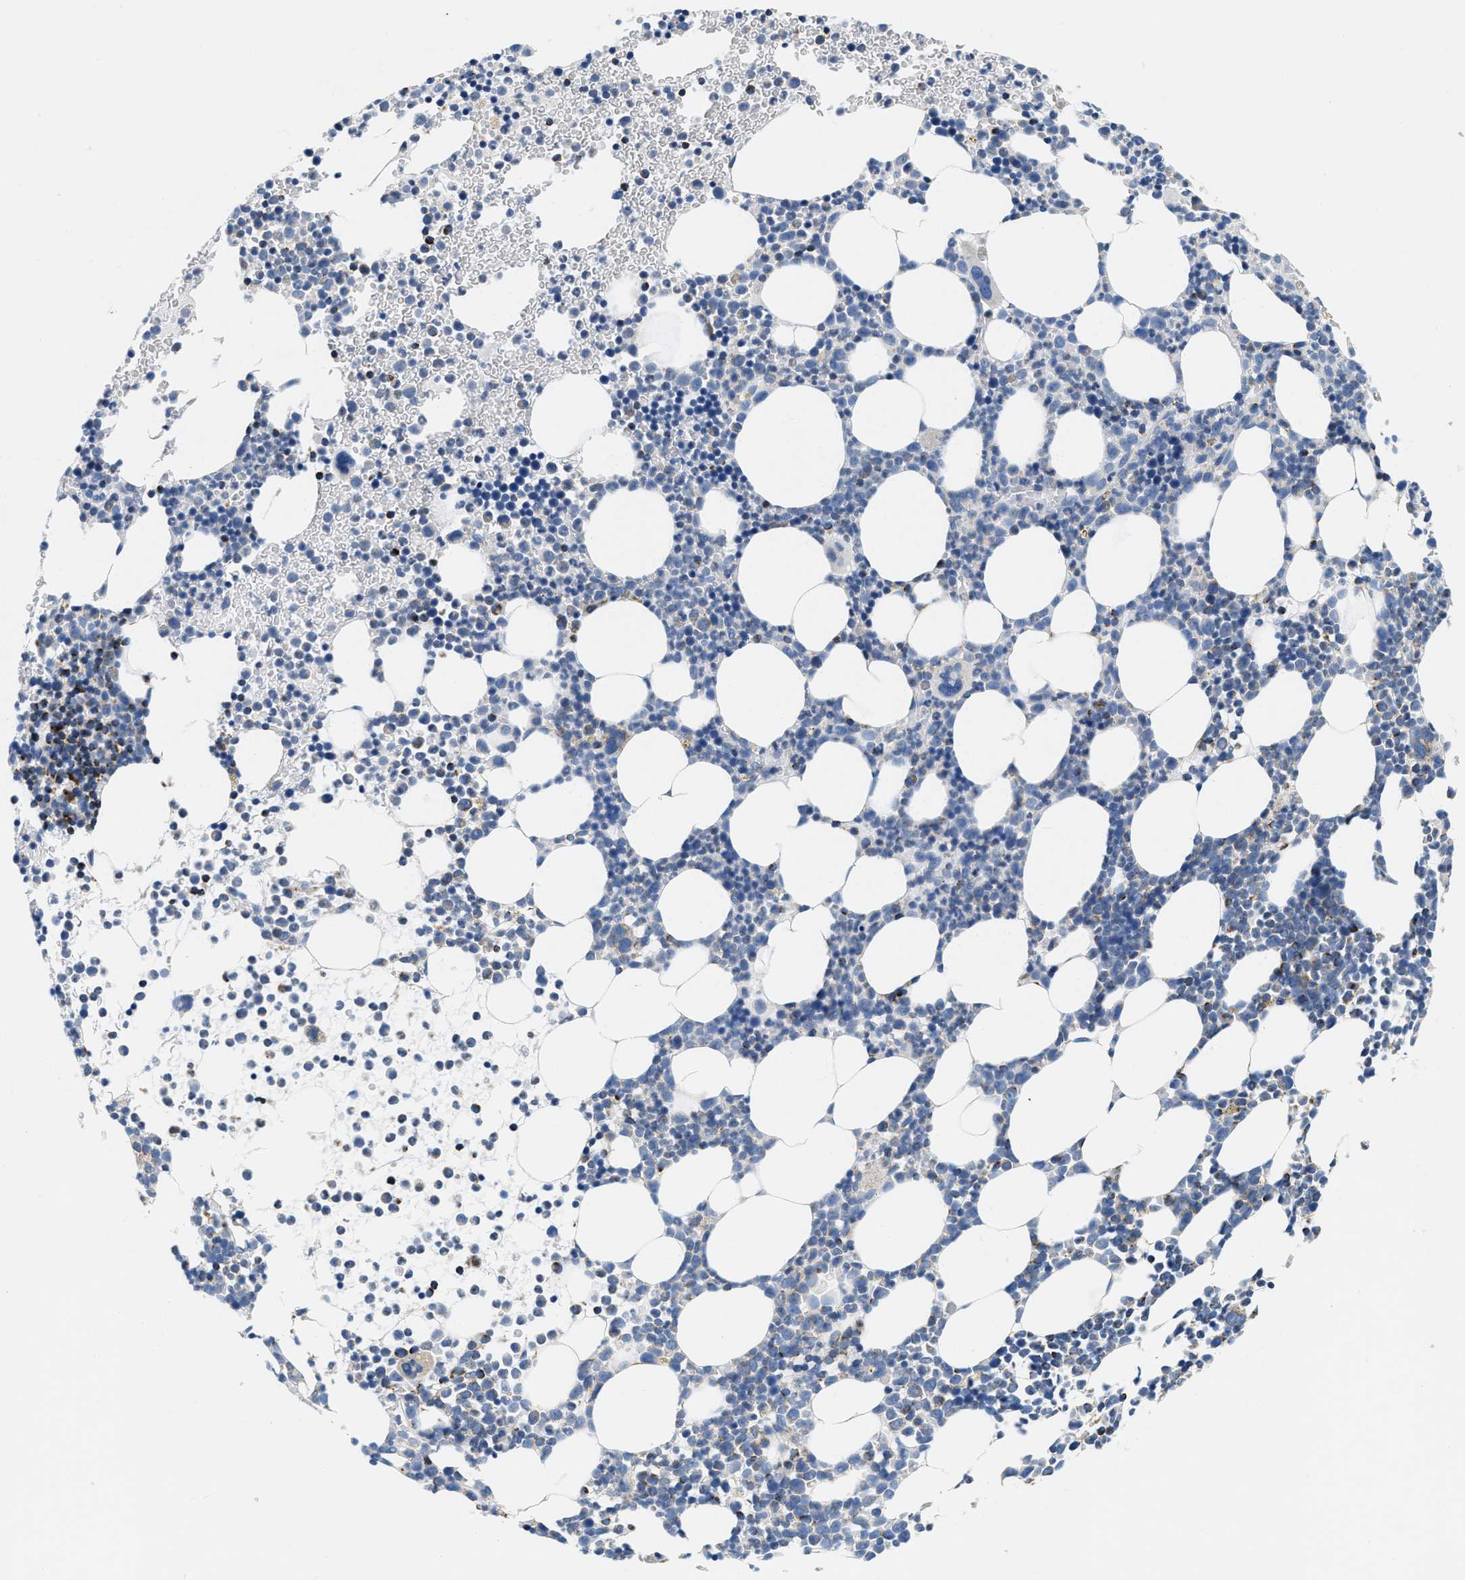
{"staining": {"intensity": "negative", "quantity": "none", "location": "none"}, "tissue": "bone marrow", "cell_type": "Hematopoietic cells", "image_type": "normal", "snomed": [{"axis": "morphology", "description": "Normal tissue, NOS"}, {"axis": "morphology", "description": "Inflammation, NOS"}, {"axis": "topography", "description": "Bone marrow"}], "caption": "Hematopoietic cells show no significant staining in benign bone marrow. (DAB (3,3'-diaminobenzidine) immunohistochemistry (IHC), high magnification).", "gene": "SFXN1", "patient": {"sex": "female", "age": 67}}